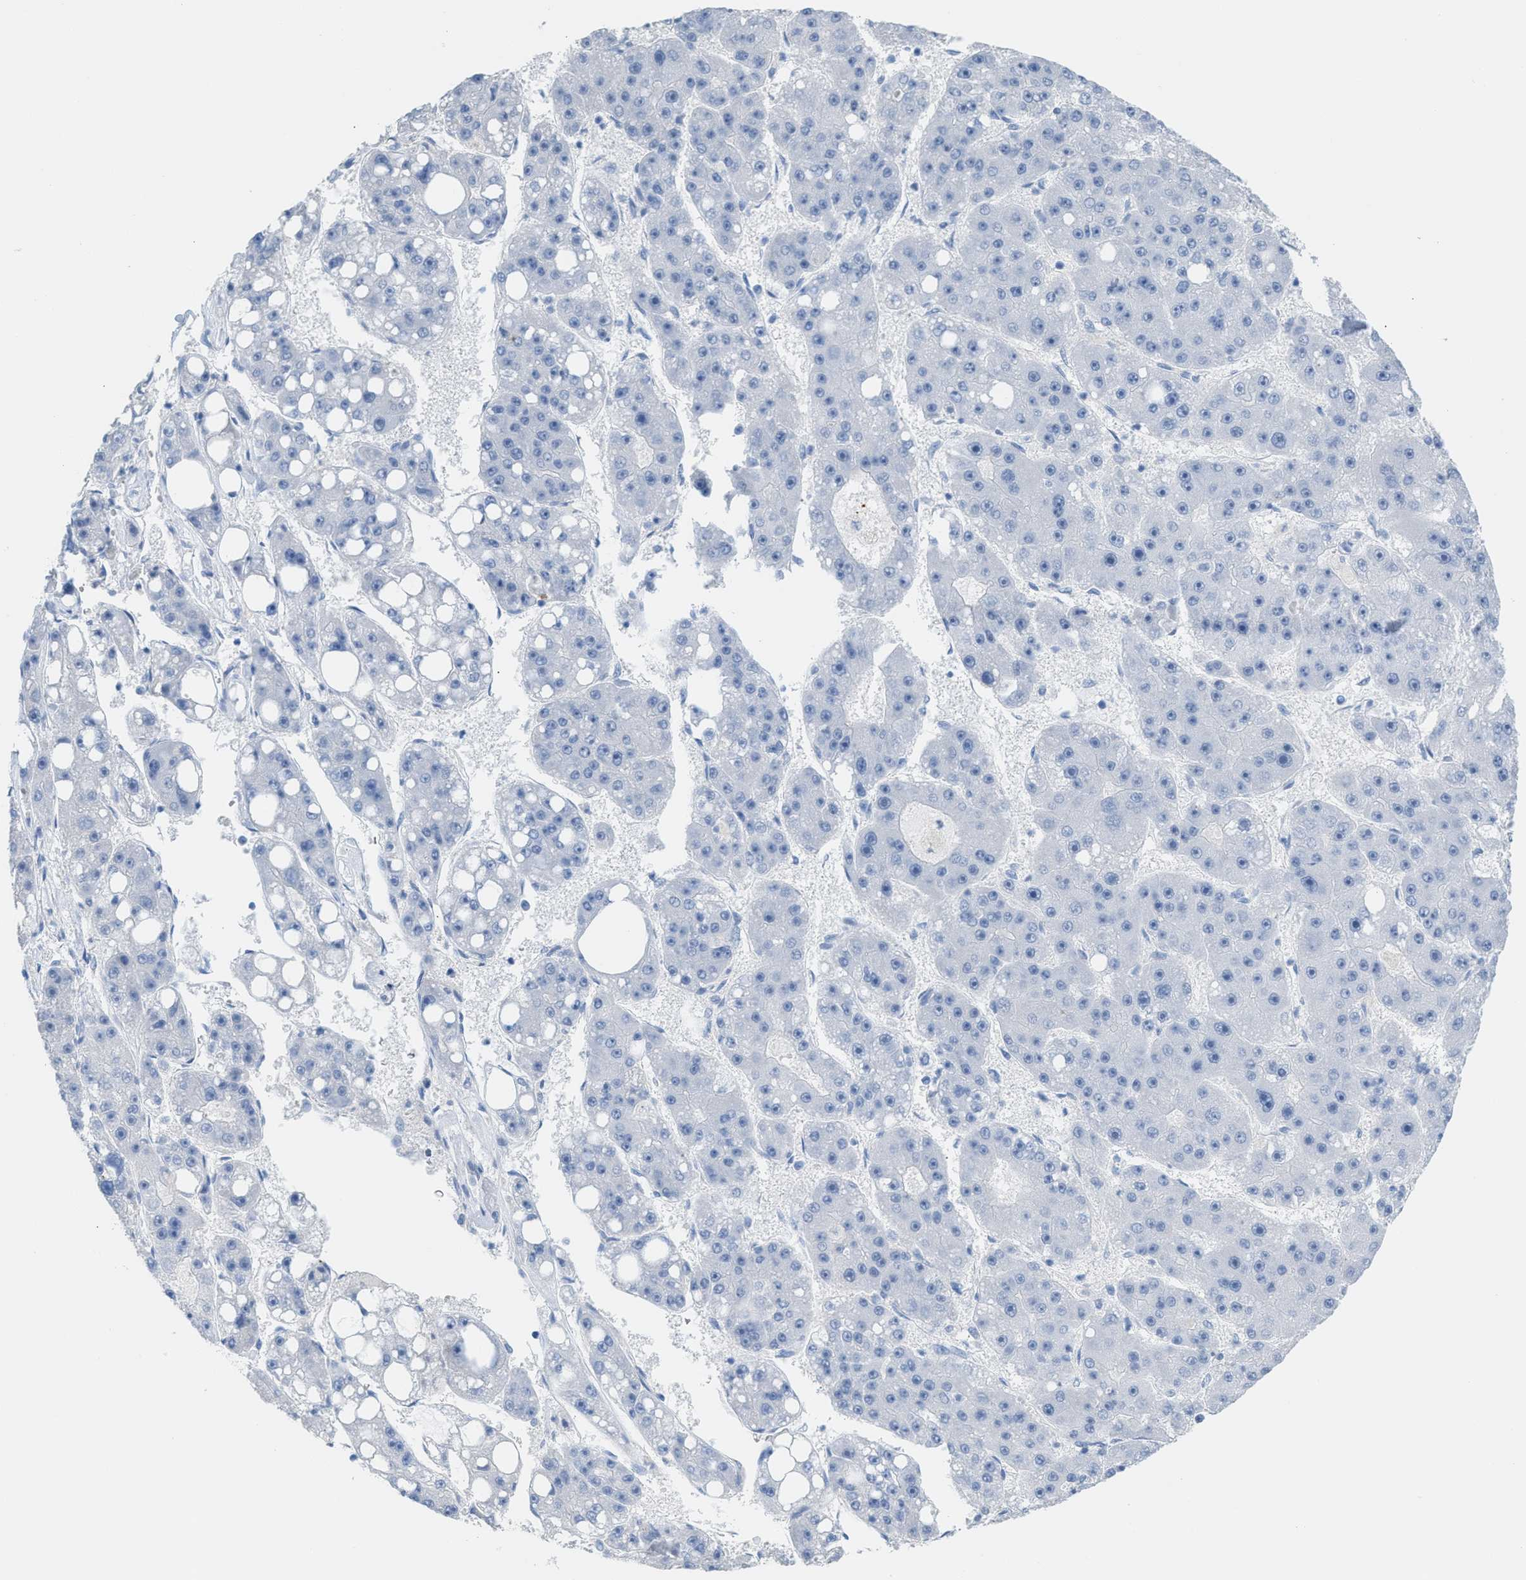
{"staining": {"intensity": "negative", "quantity": "none", "location": "none"}, "tissue": "liver cancer", "cell_type": "Tumor cells", "image_type": "cancer", "snomed": [{"axis": "morphology", "description": "Carcinoma, Hepatocellular, NOS"}, {"axis": "topography", "description": "Liver"}], "caption": "There is no significant expression in tumor cells of liver cancer (hepatocellular carcinoma).", "gene": "MPP3", "patient": {"sex": "female", "age": 61}}